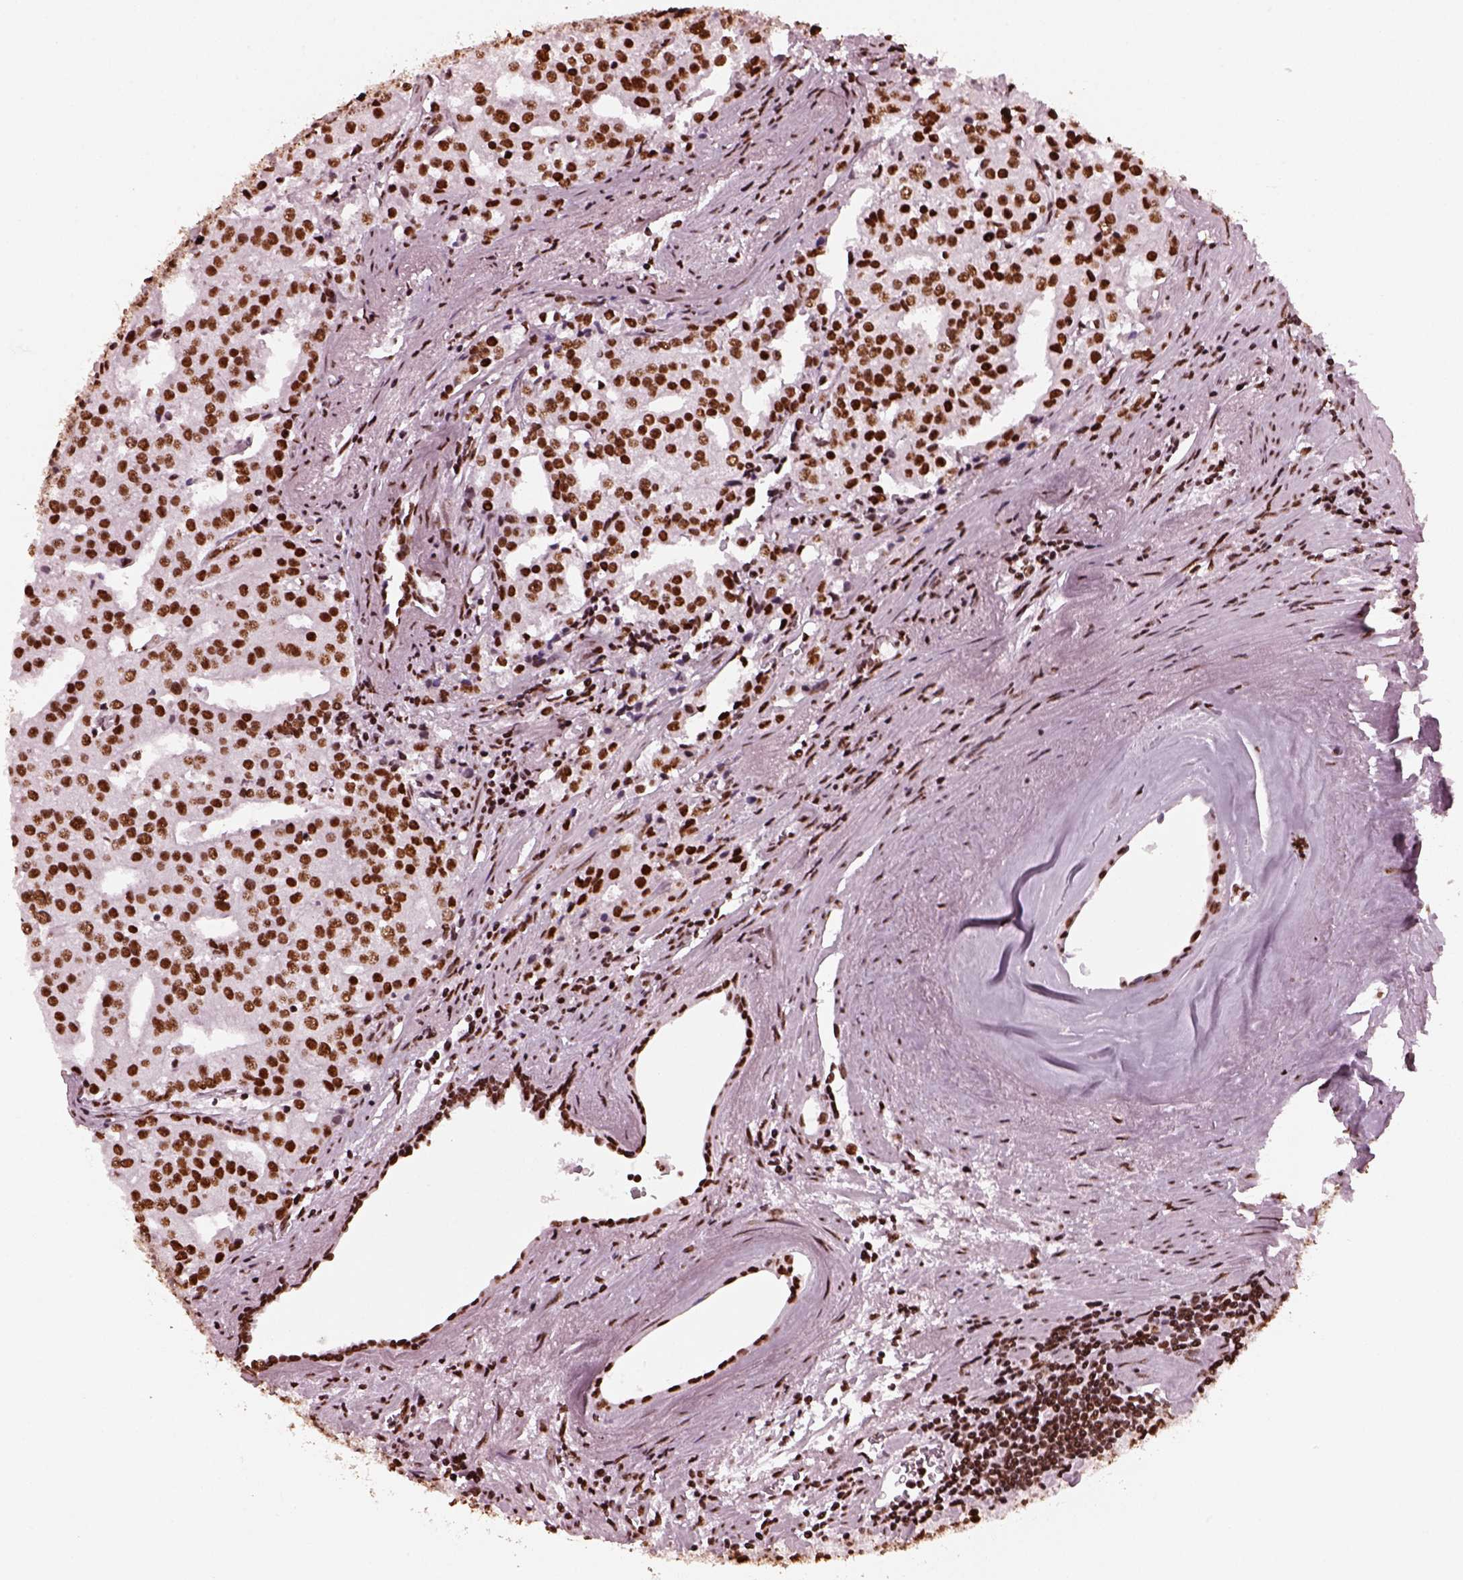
{"staining": {"intensity": "strong", "quantity": ">75%", "location": "nuclear"}, "tissue": "prostate cancer", "cell_type": "Tumor cells", "image_type": "cancer", "snomed": [{"axis": "morphology", "description": "Adenocarcinoma, High grade"}, {"axis": "topography", "description": "Prostate"}], "caption": "Protein analysis of prostate adenocarcinoma (high-grade) tissue displays strong nuclear staining in approximately >75% of tumor cells.", "gene": "CBFA2T3", "patient": {"sex": "male", "age": 68}}